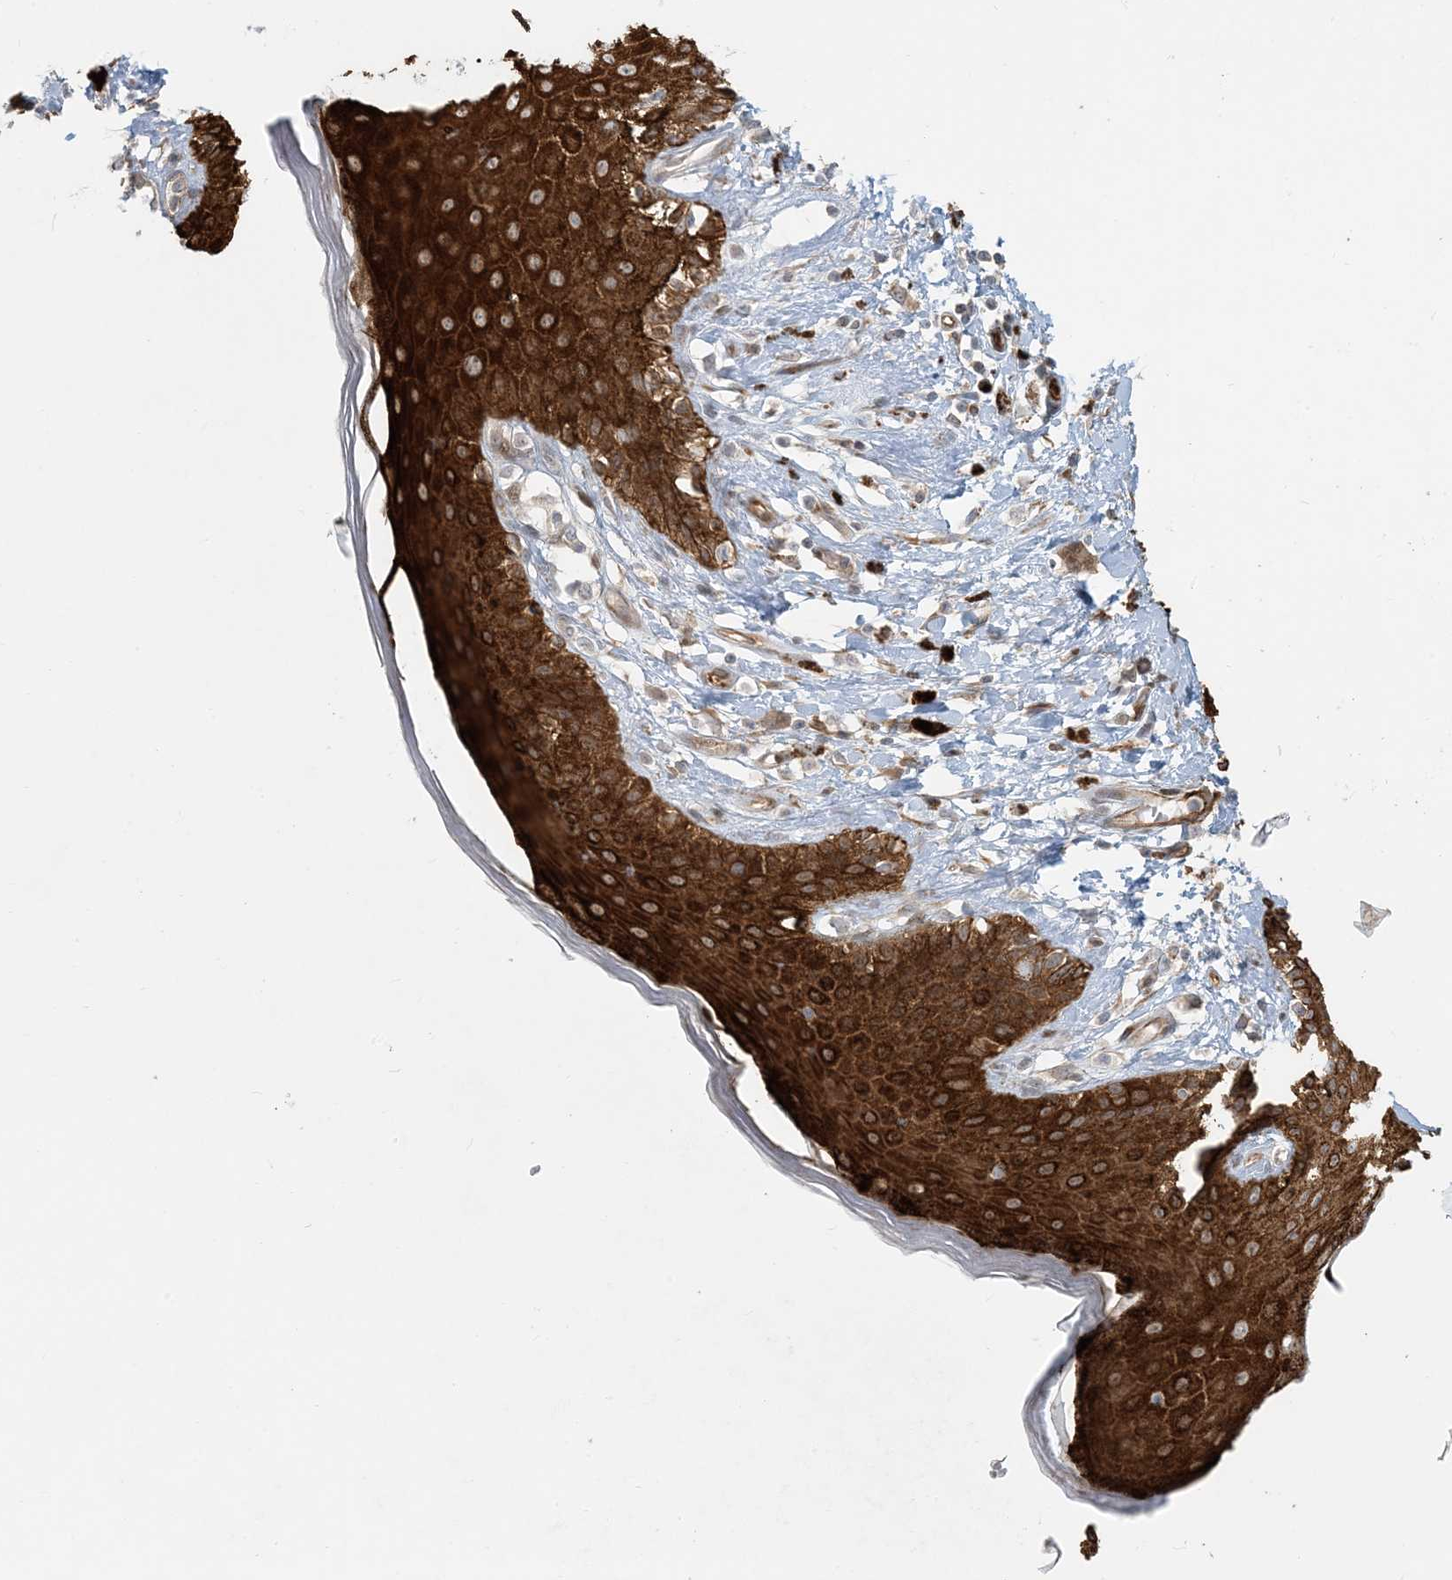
{"staining": {"intensity": "strong", "quantity": ">75%", "location": "cytoplasmic/membranous"}, "tissue": "skin", "cell_type": "Epidermal cells", "image_type": "normal", "snomed": [{"axis": "morphology", "description": "Normal tissue, NOS"}, {"axis": "topography", "description": "Anal"}], "caption": "This photomicrograph displays immunohistochemistry (IHC) staining of unremarkable human skin, with high strong cytoplasmic/membranous staining in approximately >75% of epidermal cells.", "gene": "BCORL1", "patient": {"sex": "female", "age": 78}}